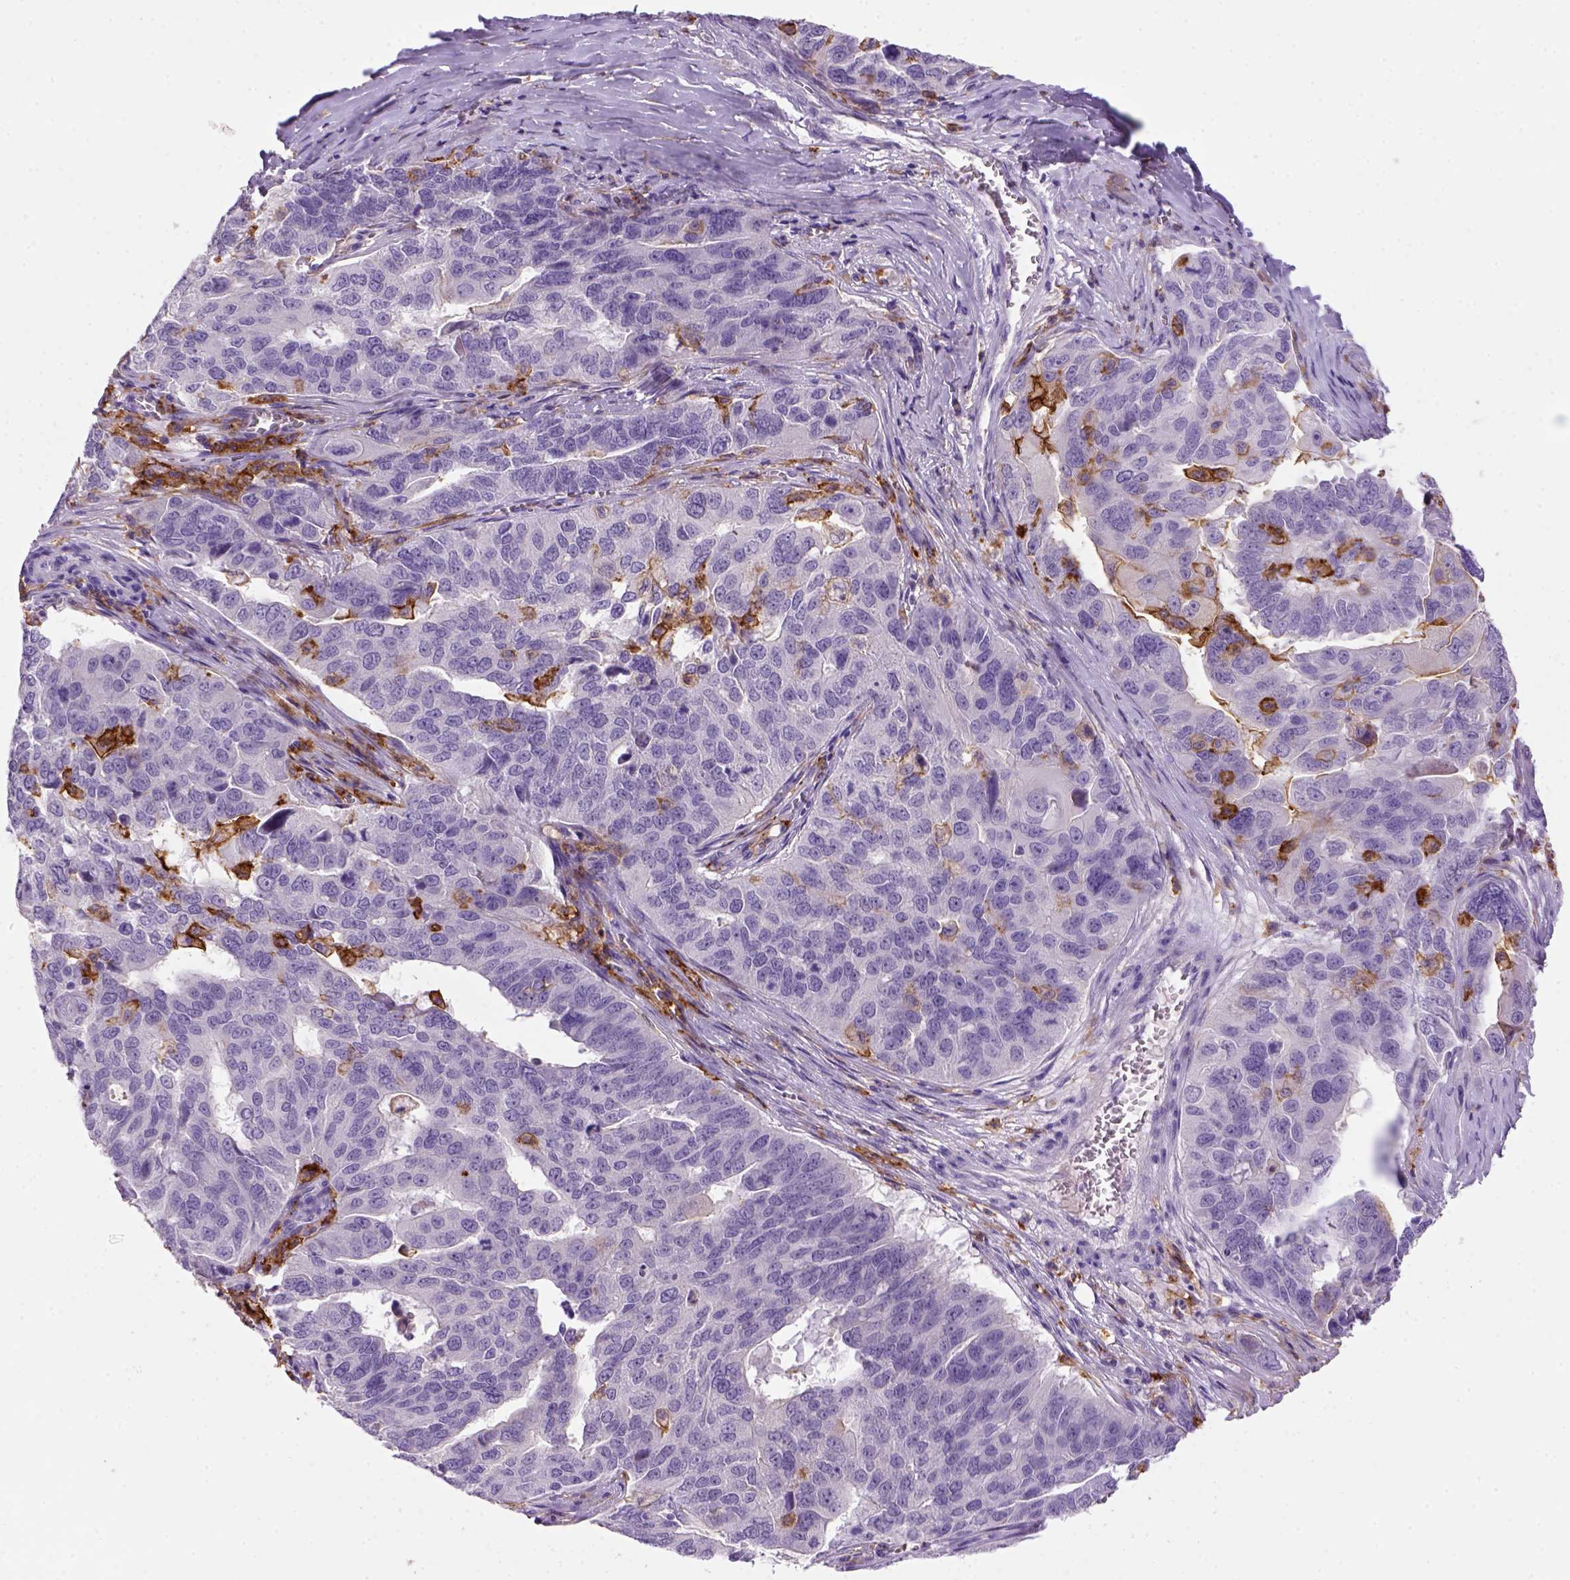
{"staining": {"intensity": "negative", "quantity": "none", "location": "none"}, "tissue": "ovarian cancer", "cell_type": "Tumor cells", "image_type": "cancer", "snomed": [{"axis": "morphology", "description": "Carcinoma, endometroid"}, {"axis": "topography", "description": "Soft tissue"}, {"axis": "topography", "description": "Ovary"}], "caption": "This histopathology image is of endometroid carcinoma (ovarian) stained with IHC to label a protein in brown with the nuclei are counter-stained blue. There is no staining in tumor cells. (Stains: DAB immunohistochemistry (IHC) with hematoxylin counter stain, Microscopy: brightfield microscopy at high magnification).", "gene": "CD14", "patient": {"sex": "female", "age": 52}}